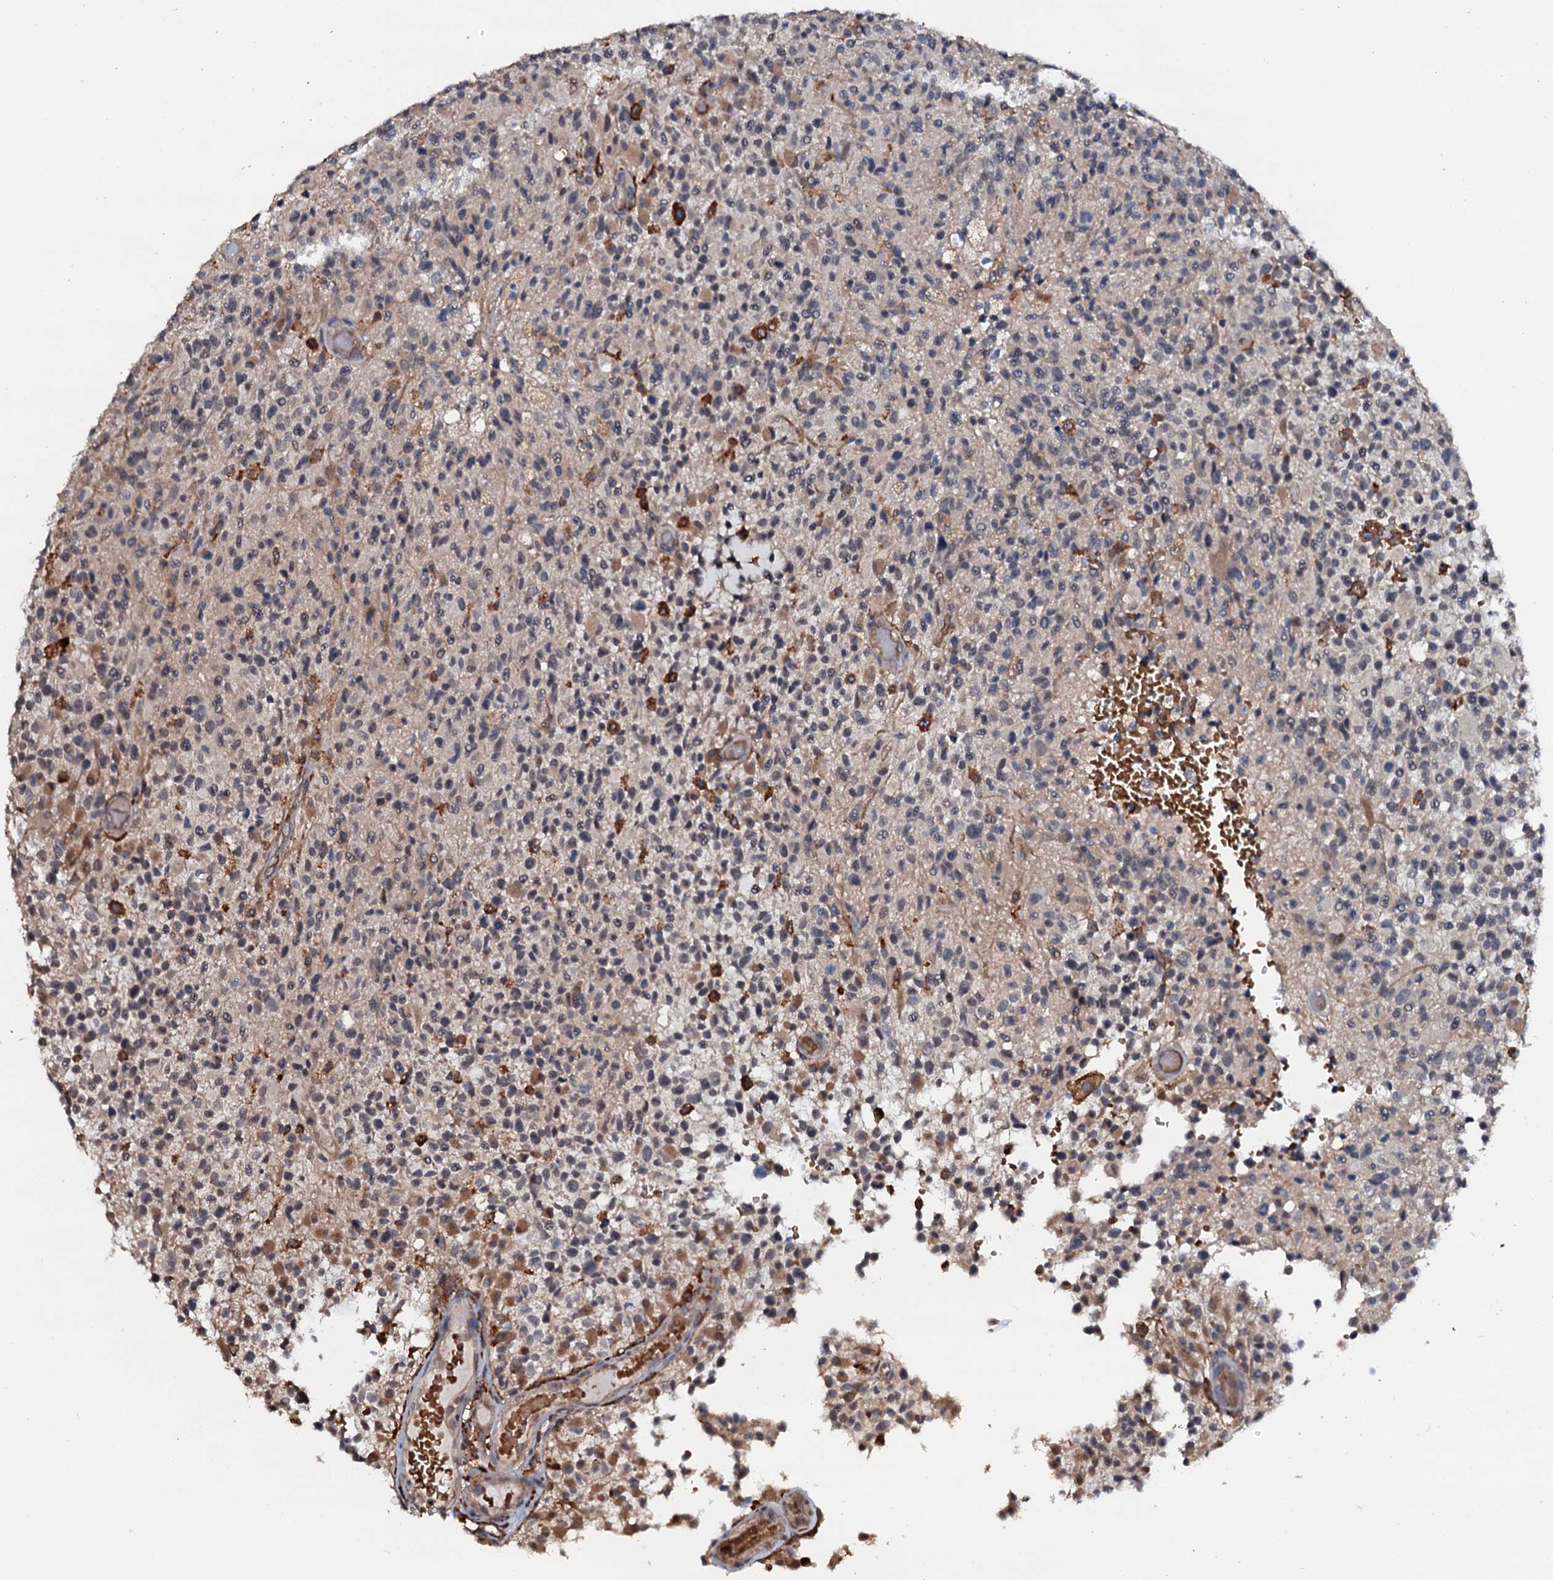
{"staining": {"intensity": "weak", "quantity": "<25%", "location": "cytoplasmic/membranous"}, "tissue": "glioma", "cell_type": "Tumor cells", "image_type": "cancer", "snomed": [{"axis": "morphology", "description": "Glioma, malignant, High grade"}, {"axis": "morphology", "description": "Glioblastoma, NOS"}, {"axis": "topography", "description": "Brain"}], "caption": "Immunohistochemical staining of glioma demonstrates no significant expression in tumor cells.", "gene": "VAMP8", "patient": {"sex": "male", "age": 60}}